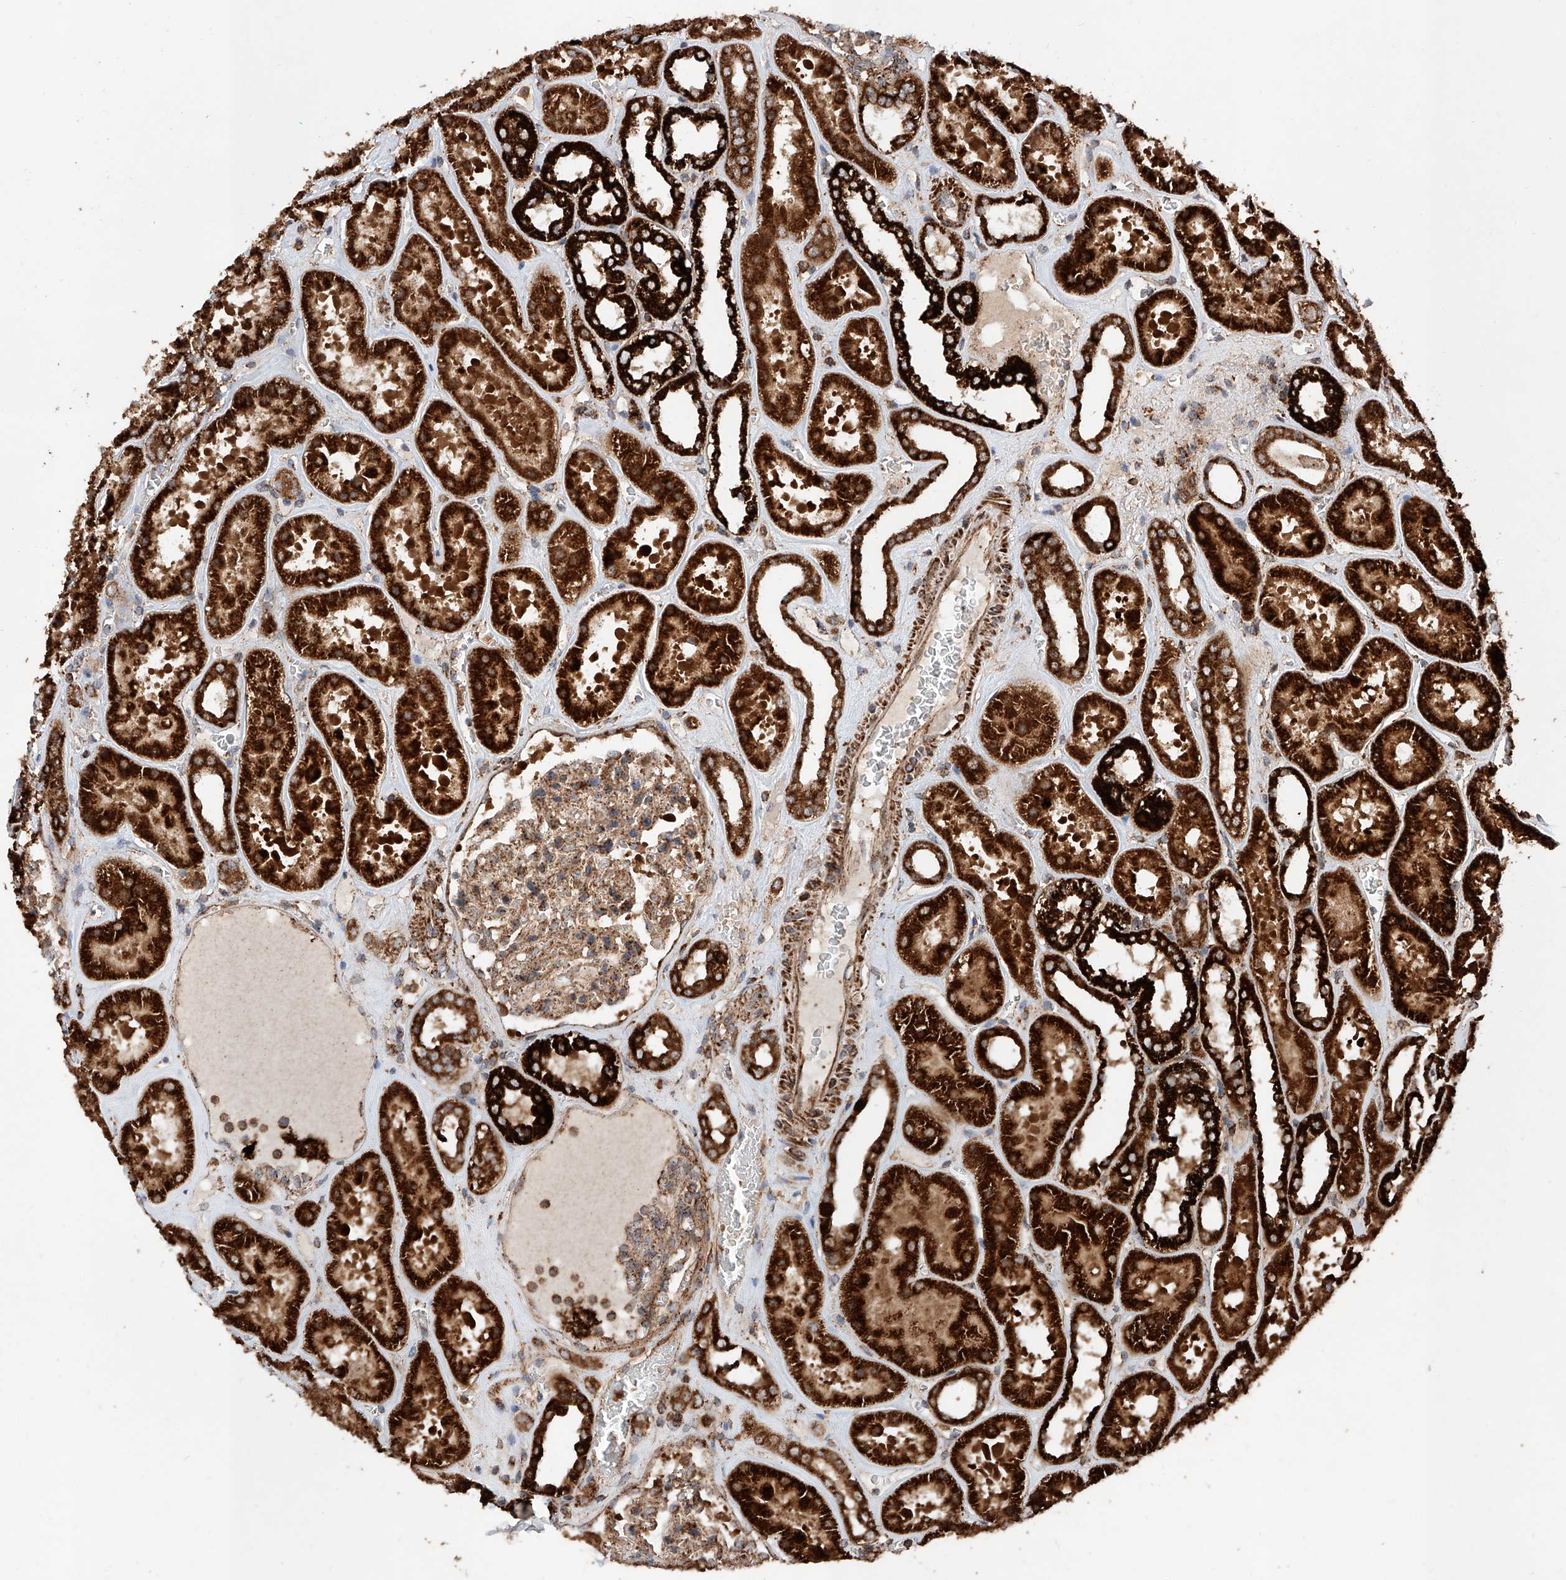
{"staining": {"intensity": "moderate", "quantity": ">75%", "location": "cytoplasmic/membranous"}, "tissue": "kidney", "cell_type": "Cells in glomeruli", "image_type": "normal", "snomed": [{"axis": "morphology", "description": "Normal tissue, NOS"}, {"axis": "topography", "description": "Kidney"}], "caption": "Immunohistochemistry (IHC) of unremarkable human kidney exhibits medium levels of moderate cytoplasmic/membranous expression in about >75% of cells in glomeruli. The protein of interest is stained brown, and the nuclei are stained in blue (DAB IHC with brightfield microscopy, high magnification).", "gene": "PISD", "patient": {"sex": "female", "age": 41}}